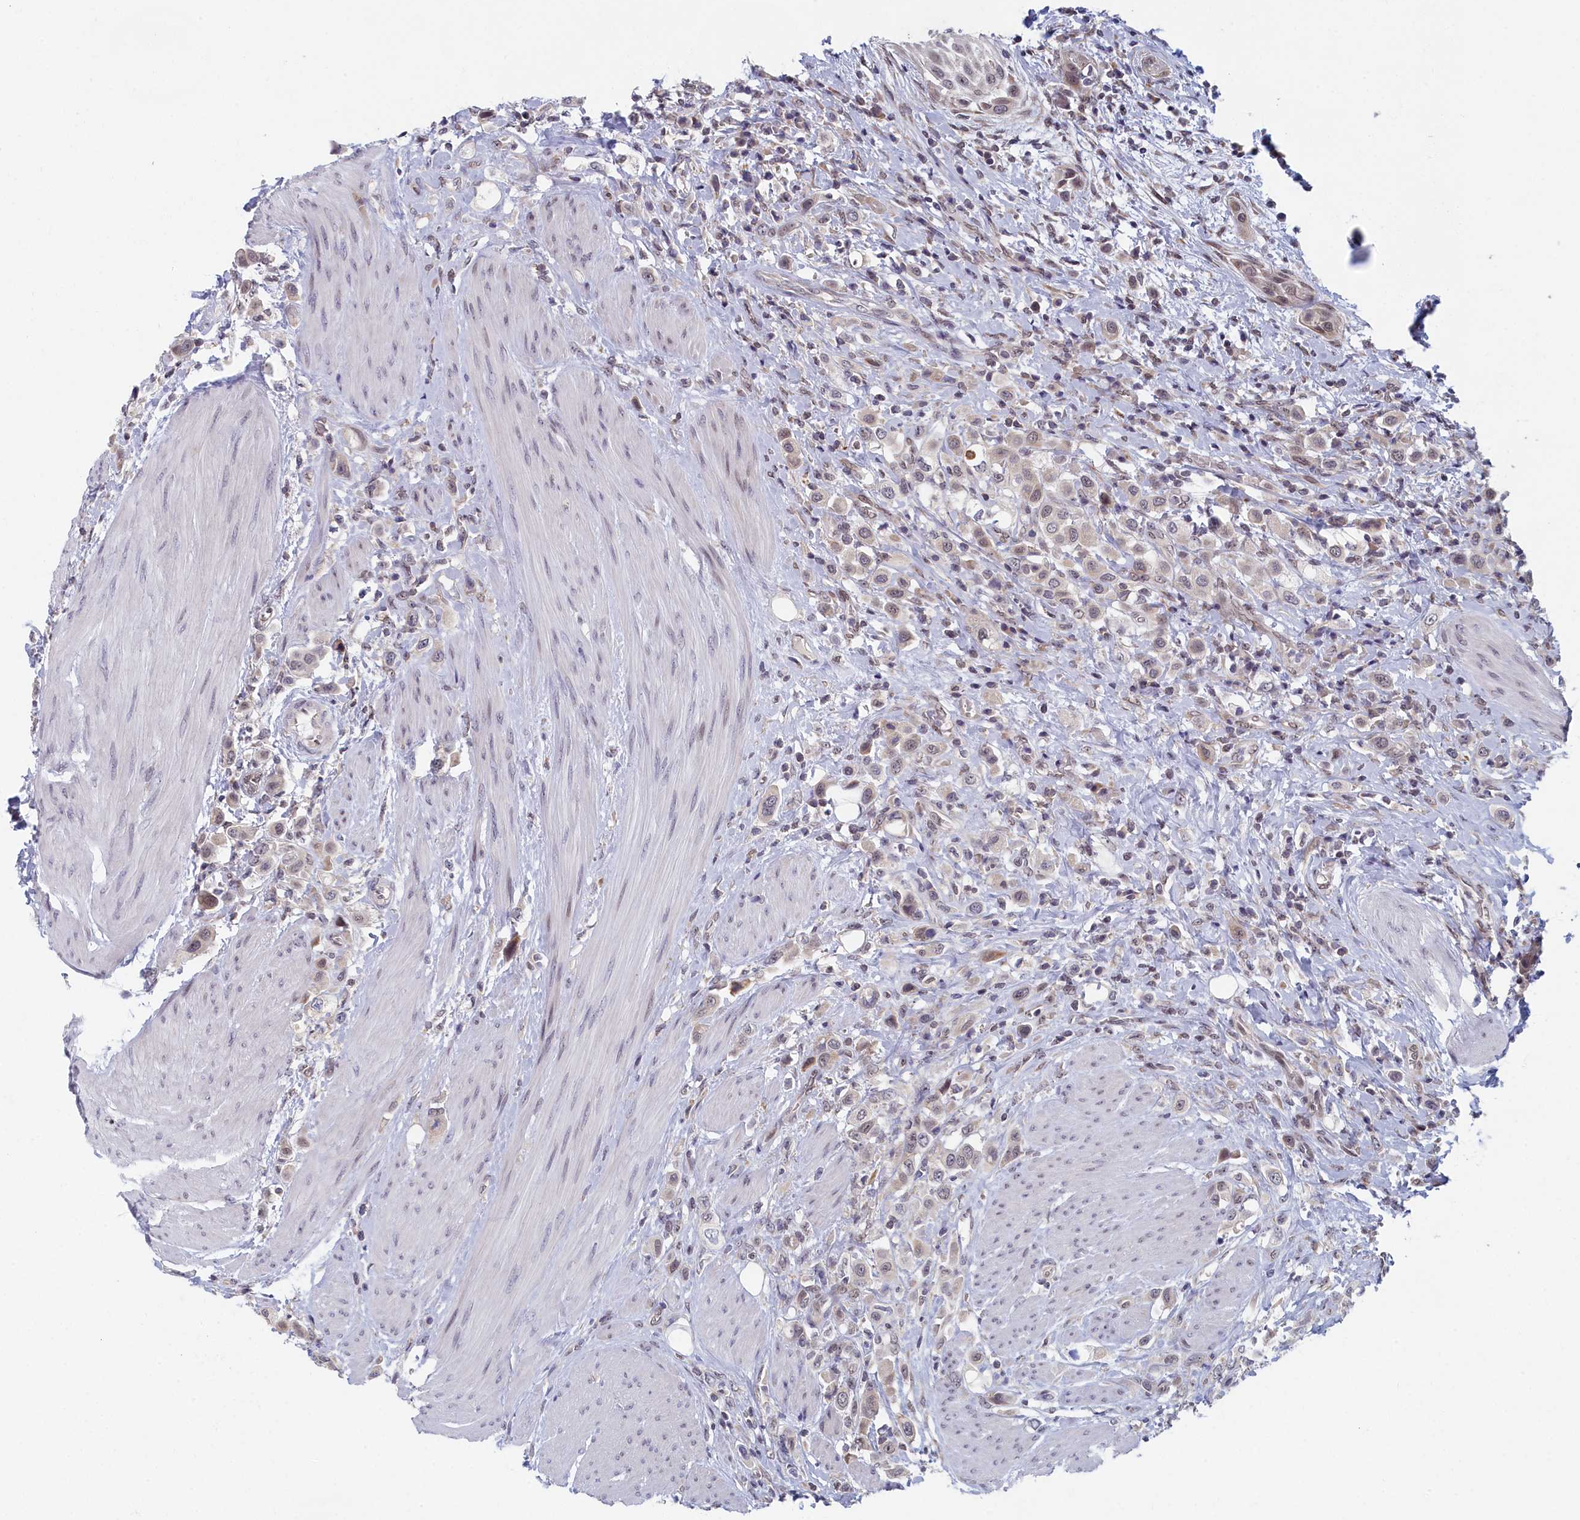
{"staining": {"intensity": "negative", "quantity": "none", "location": "none"}, "tissue": "urothelial cancer", "cell_type": "Tumor cells", "image_type": "cancer", "snomed": [{"axis": "morphology", "description": "Urothelial carcinoma, High grade"}, {"axis": "topography", "description": "Urinary bladder"}], "caption": "Immunohistochemistry histopathology image of neoplastic tissue: human urothelial cancer stained with DAB (3,3'-diaminobenzidine) shows no significant protein expression in tumor cells. (Immunohistochemistry (ihc), brightfield microscopy, high magnification).", "gene": "DNAJC17", "patient": {"sex": "male", "age": 50}}